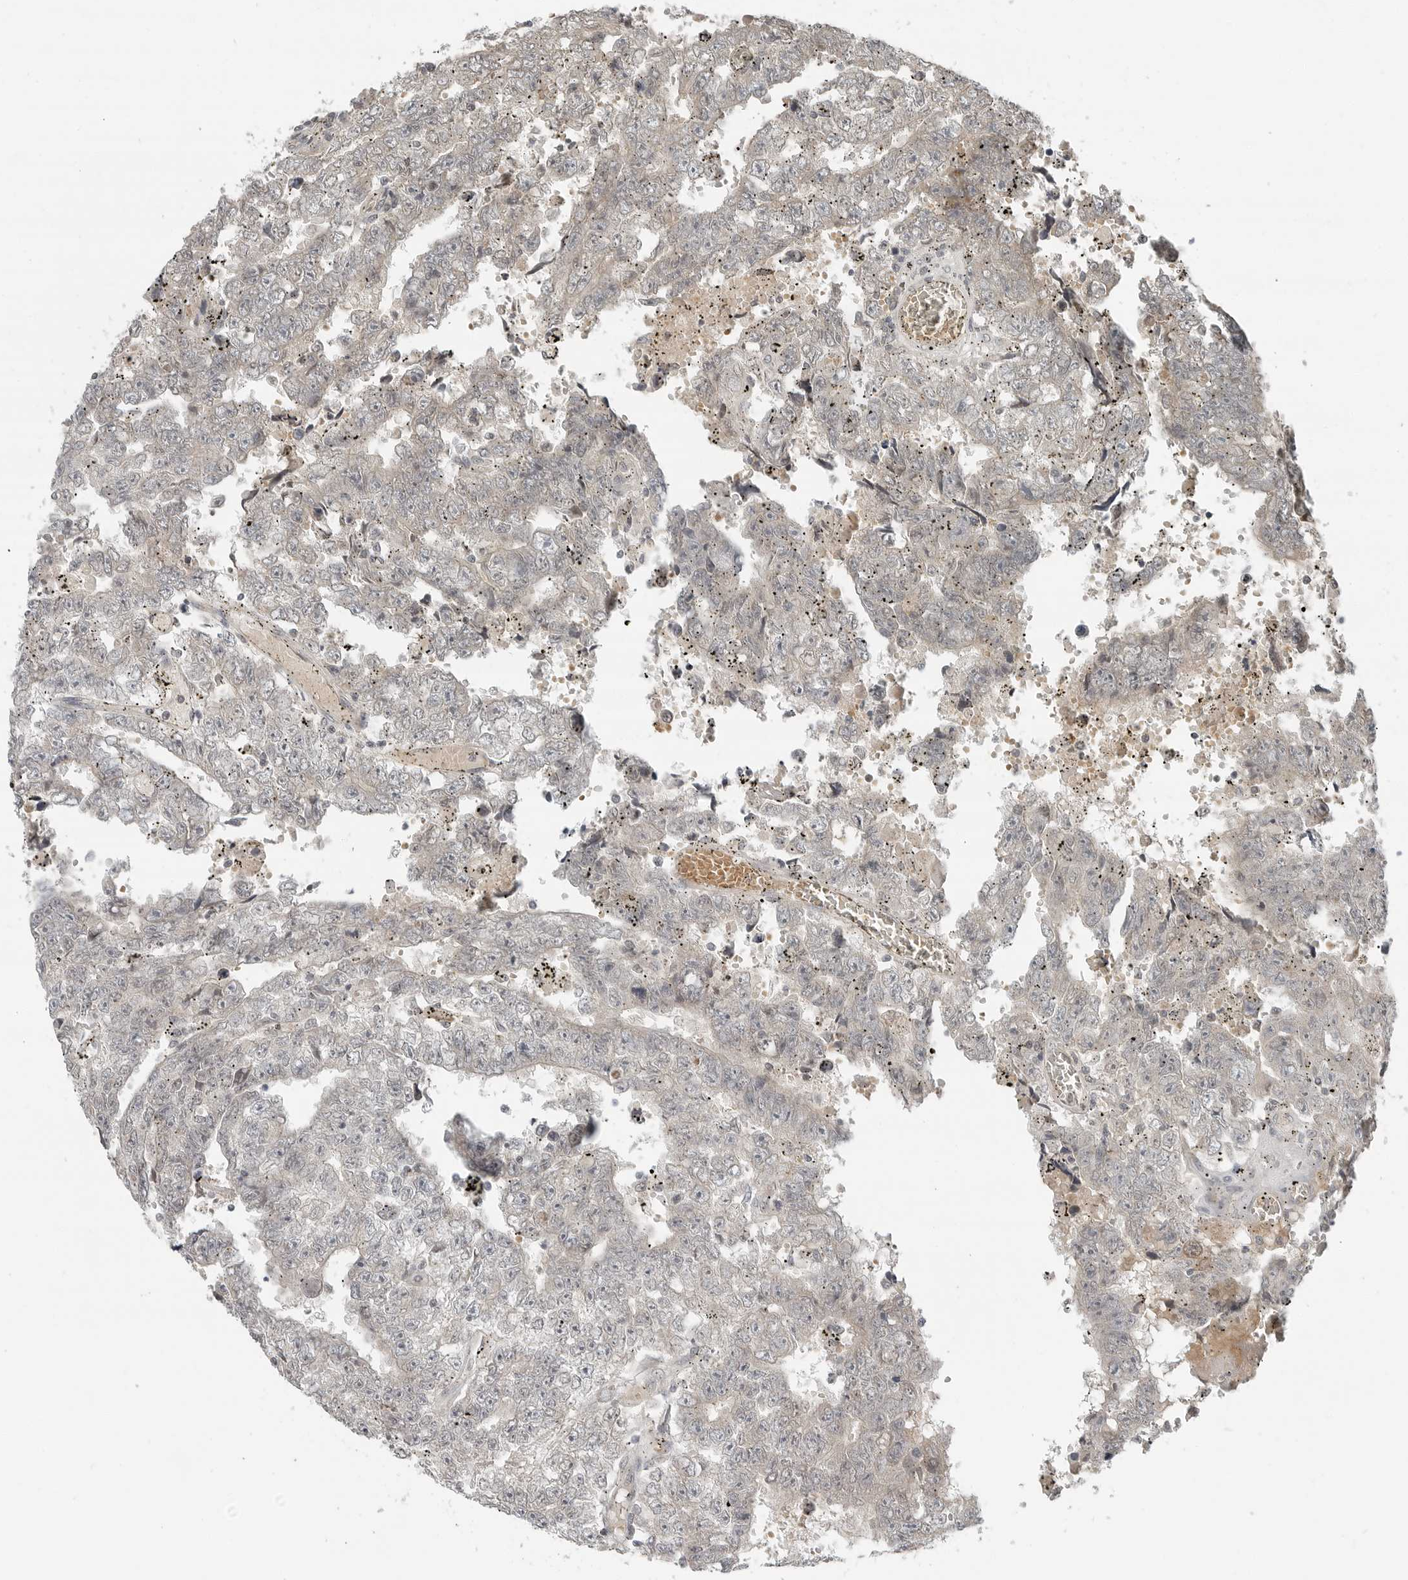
{"staining": {"intensity": "negative", "quantity": "none", "location": "none"}, "tissue": "testis cancer", "cell_type": "Tumor cells", "image_type": "cancer", "snomed": [{"axis": "morphology", "description": "Carcinoma, Embryonal, NOS"}, {"axis": "topography", "description": "Testis"}], "caption": "There is no significant positivity in tumor cells of embryonal carcinoma (testis).", "gene": "FCRLB", "patient": {"sex": "male", "age": 25}}